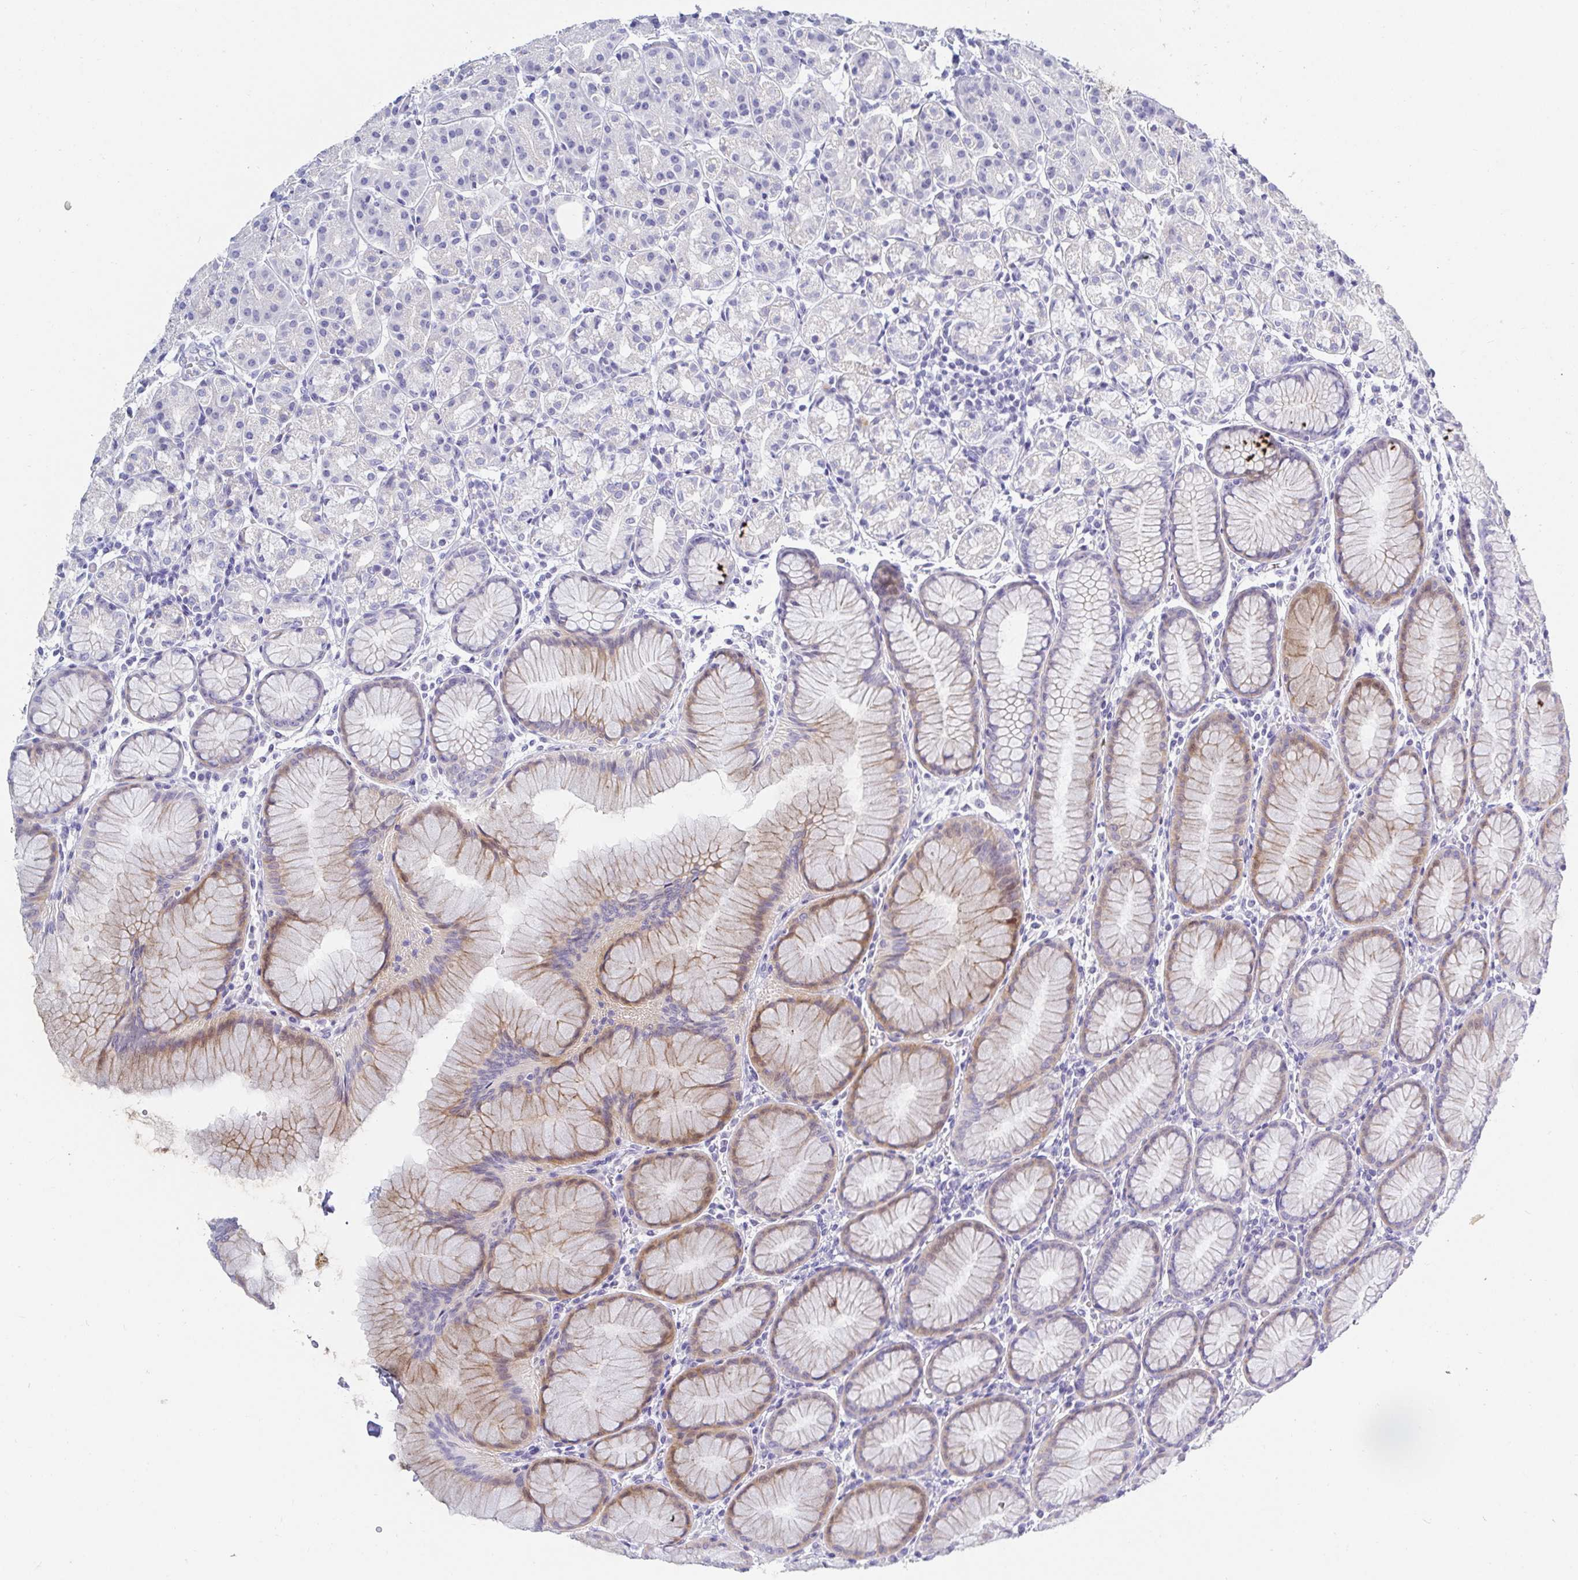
{"staining": {"intensity": "weak", "quantity": "<25%", "location": "cytoplasmic/membranous"}, "tissue": "stomach", "cell_type": "Glandular cells", "image_type": "normal", "snomed": [{"axis": "morphology", "description": "Normal tissue, NOS"}, {"axis": "topography", "description": "Stomach"}], "caption": "This micrograph is of benign stomach stained with IHC to label a protein in brown with the nuclei are counter-stained blue. There is no positivity in glandular cells. Brightfield microscopy of immunohistochemistry stained with DAB (brown) and hematoxylin (blue), captured at high magnification.", "gene": "OR10K1", "patient": {"sex": "female", "age": 57}}